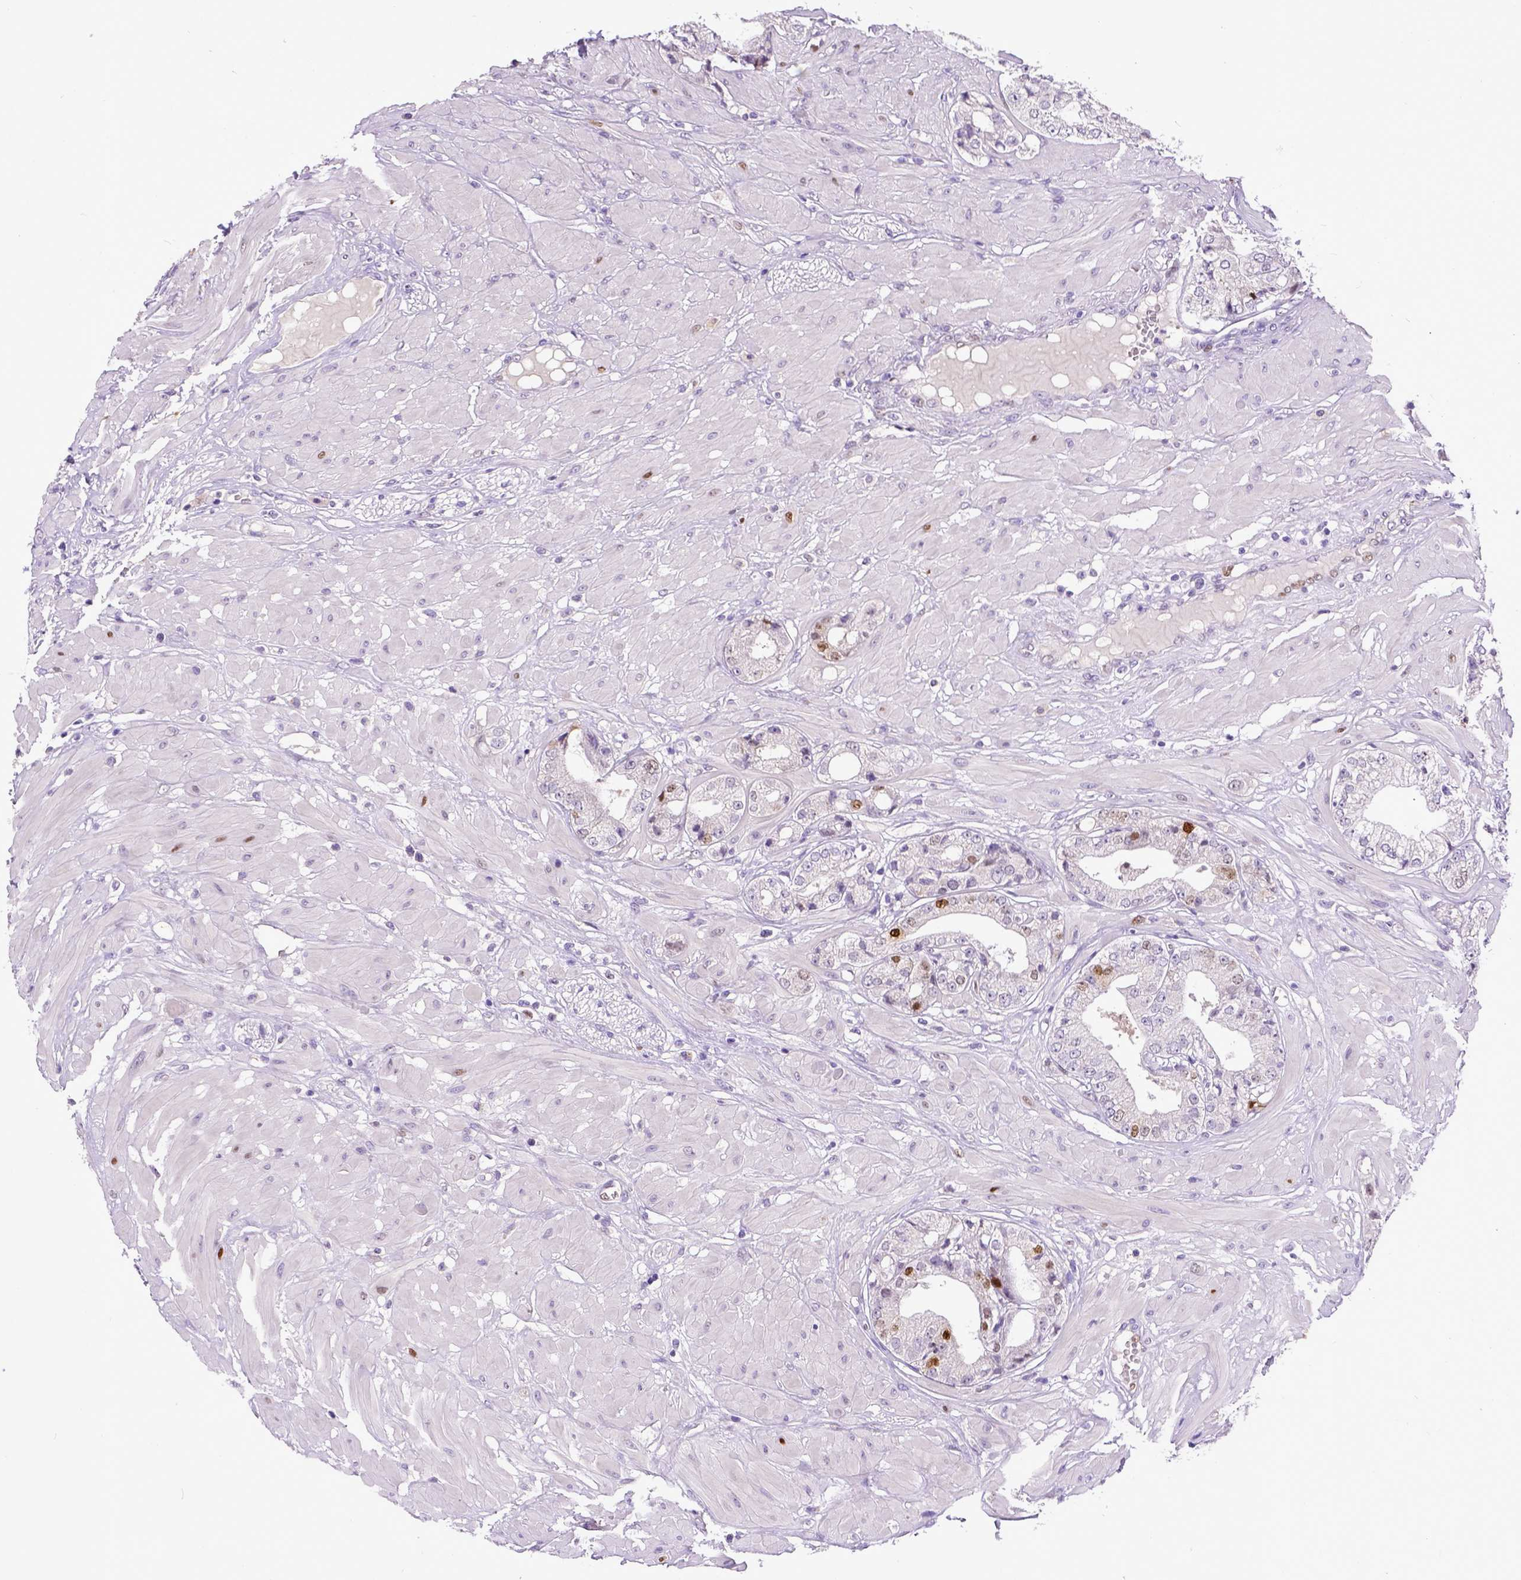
{"staining": {"intensity": "moderate", "quantity": "<25%", "location": "nuclear"}, "tissue": "prostate cancer", "cell_type": "Tumor cells", "image_type": "cancer", "snomed": [{"axis": "morphology", "description": "Adenocarcinoma, Low grade"}, {"axis": "topography", "description": "Prostate"}], "caption": "Moderate nuclear staining for a protein is seen in about <25% of tumor cells of prostate low-grade adenocarcinoma using immunohistochemistry.", "gene": "CDKN1A", "patient": {"sex": "male", "age": 60}}